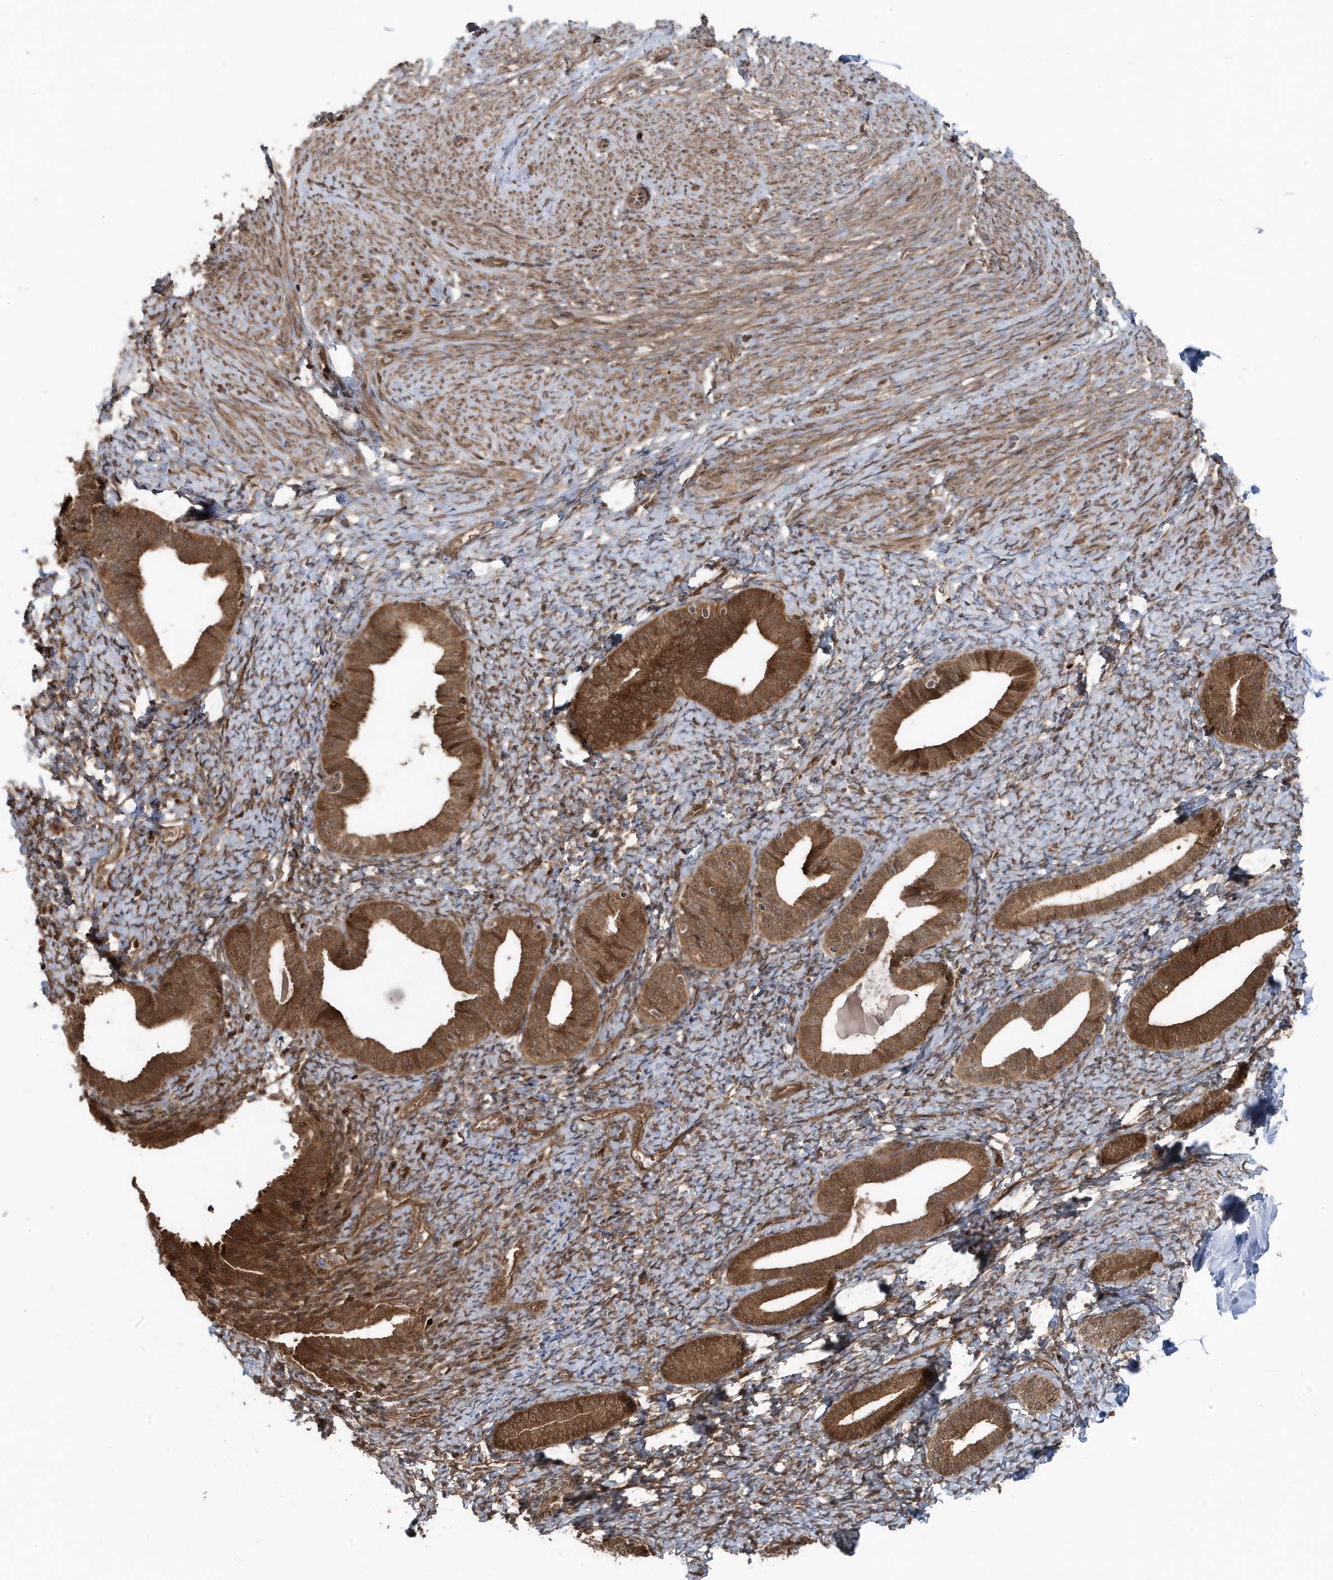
{"staining": {"intensity": "moderate", "quantity": "25%-75%", "location": "cytoplasmic/membranous"}, "tissue": "endometrium", "cell_type": "Cells in endometrial stroma", "image_type": "normal", "snomed": [{"axis": "morphology", "description": "Normal tissue, NOS"}, {"axis": "topography", "description": "Endometrium"}], "caption": "Protein staining exhibits moderate cytoplasmic/membranous expression in about 25%-75% of cells in endometrial stroma in unremarkable endometrium.", "gene": "MAPK1IP1L", "patient": {"sex": "female", "age": 72}}